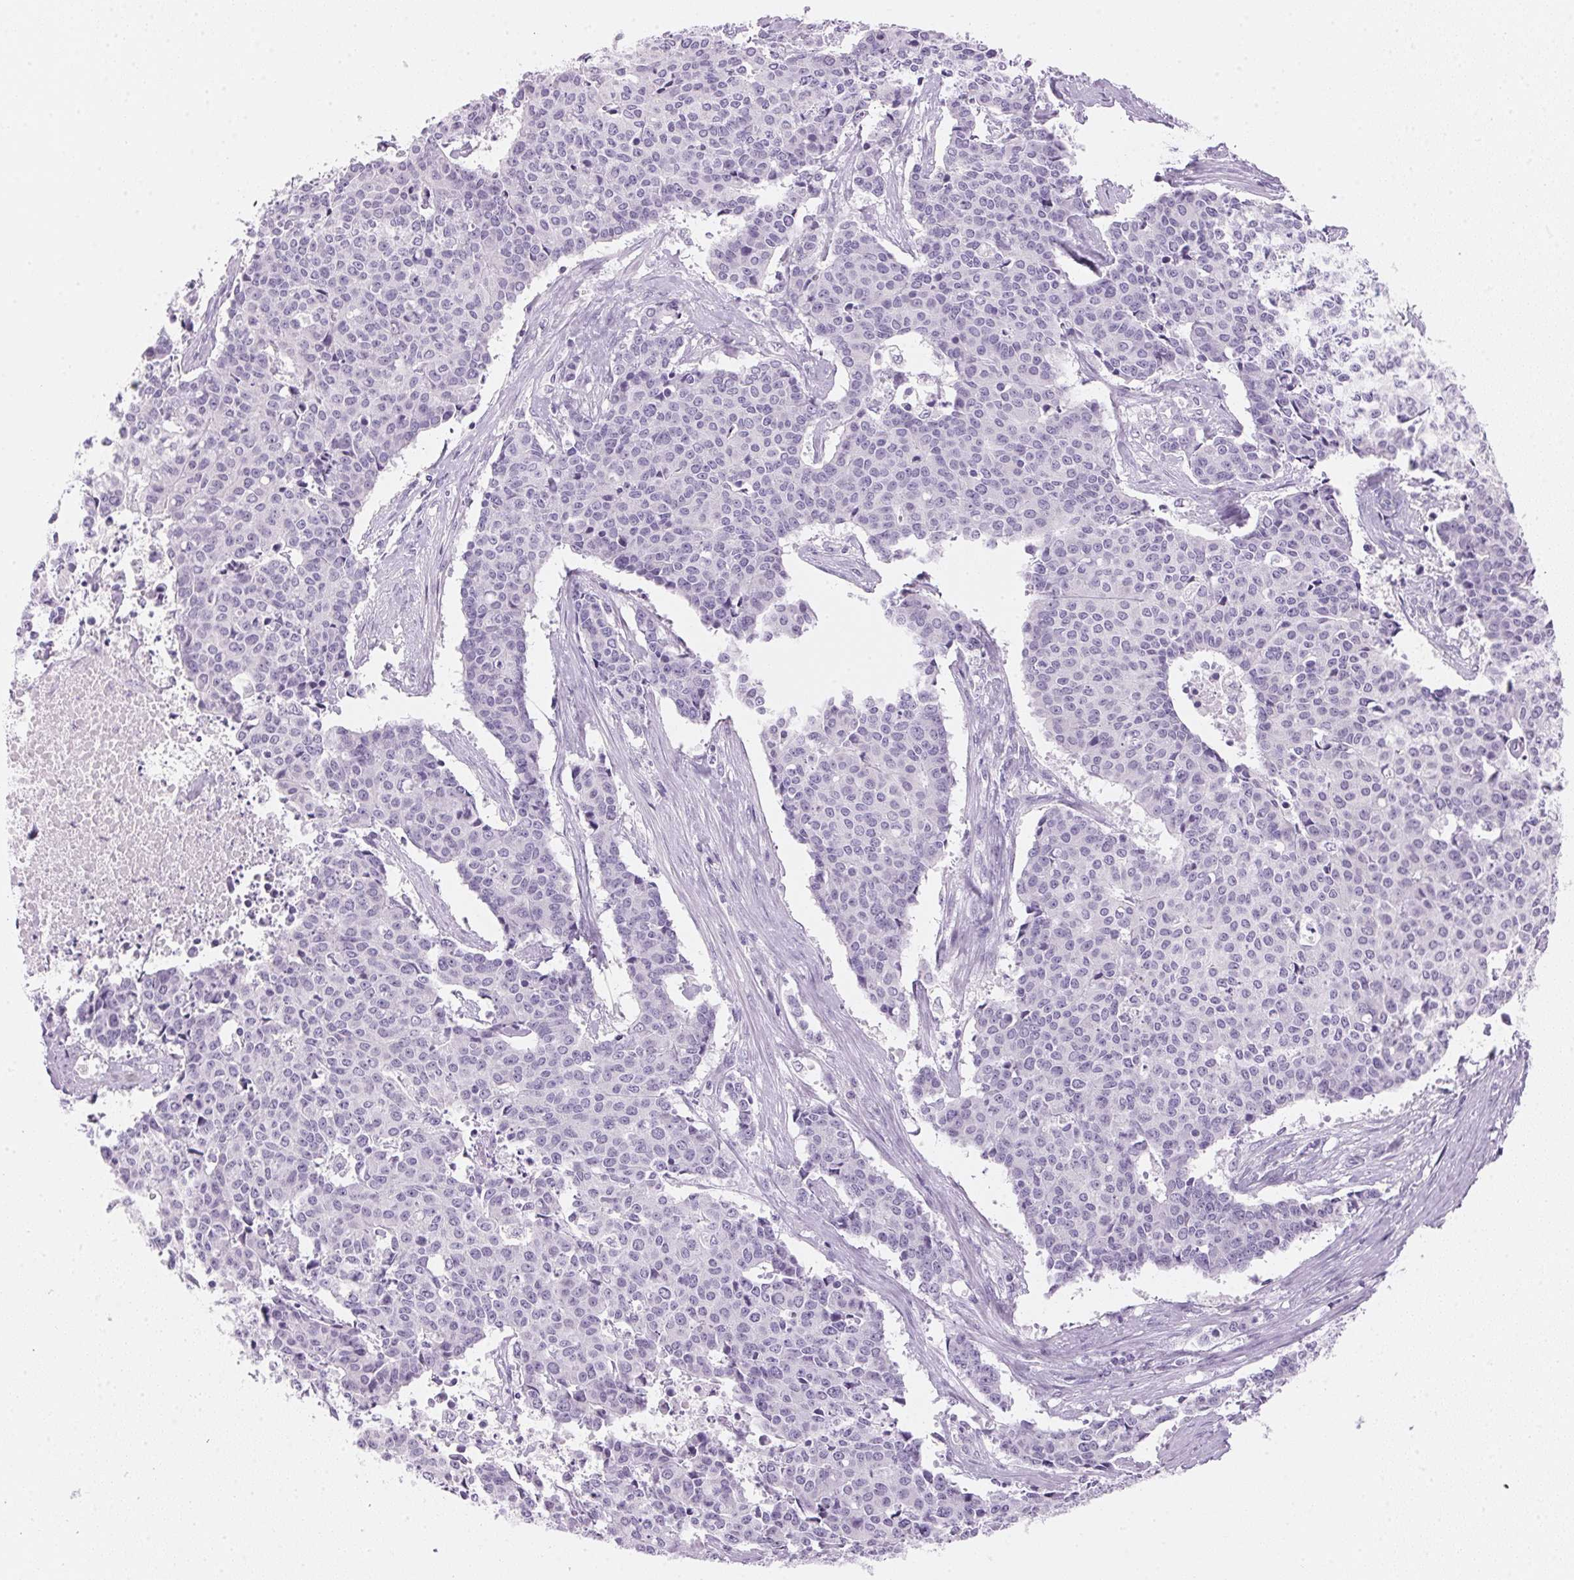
{"staining": {"intensity": "negative", "quantity": "none", "location": "none"}, "tissue": "cervical cancer", "cell_type": "Tumor cells", "image_type": "cancer", "snomed": [{"axis": "morphology", "description": "Squamous cell carcinoma, NOS"}, {"axis": "topography", "description": "Cervix"}], "caption": "Immunohistochemical staining of human squamous cell carcinoma (cervical) reveals no significant expression in tumor cells. (DAB (3,3'-diaminobenzidine) IHC with hematoxylin counter stain).", "gene": "IGFBP1", "patient": {"sex": "female", "age": 28}}